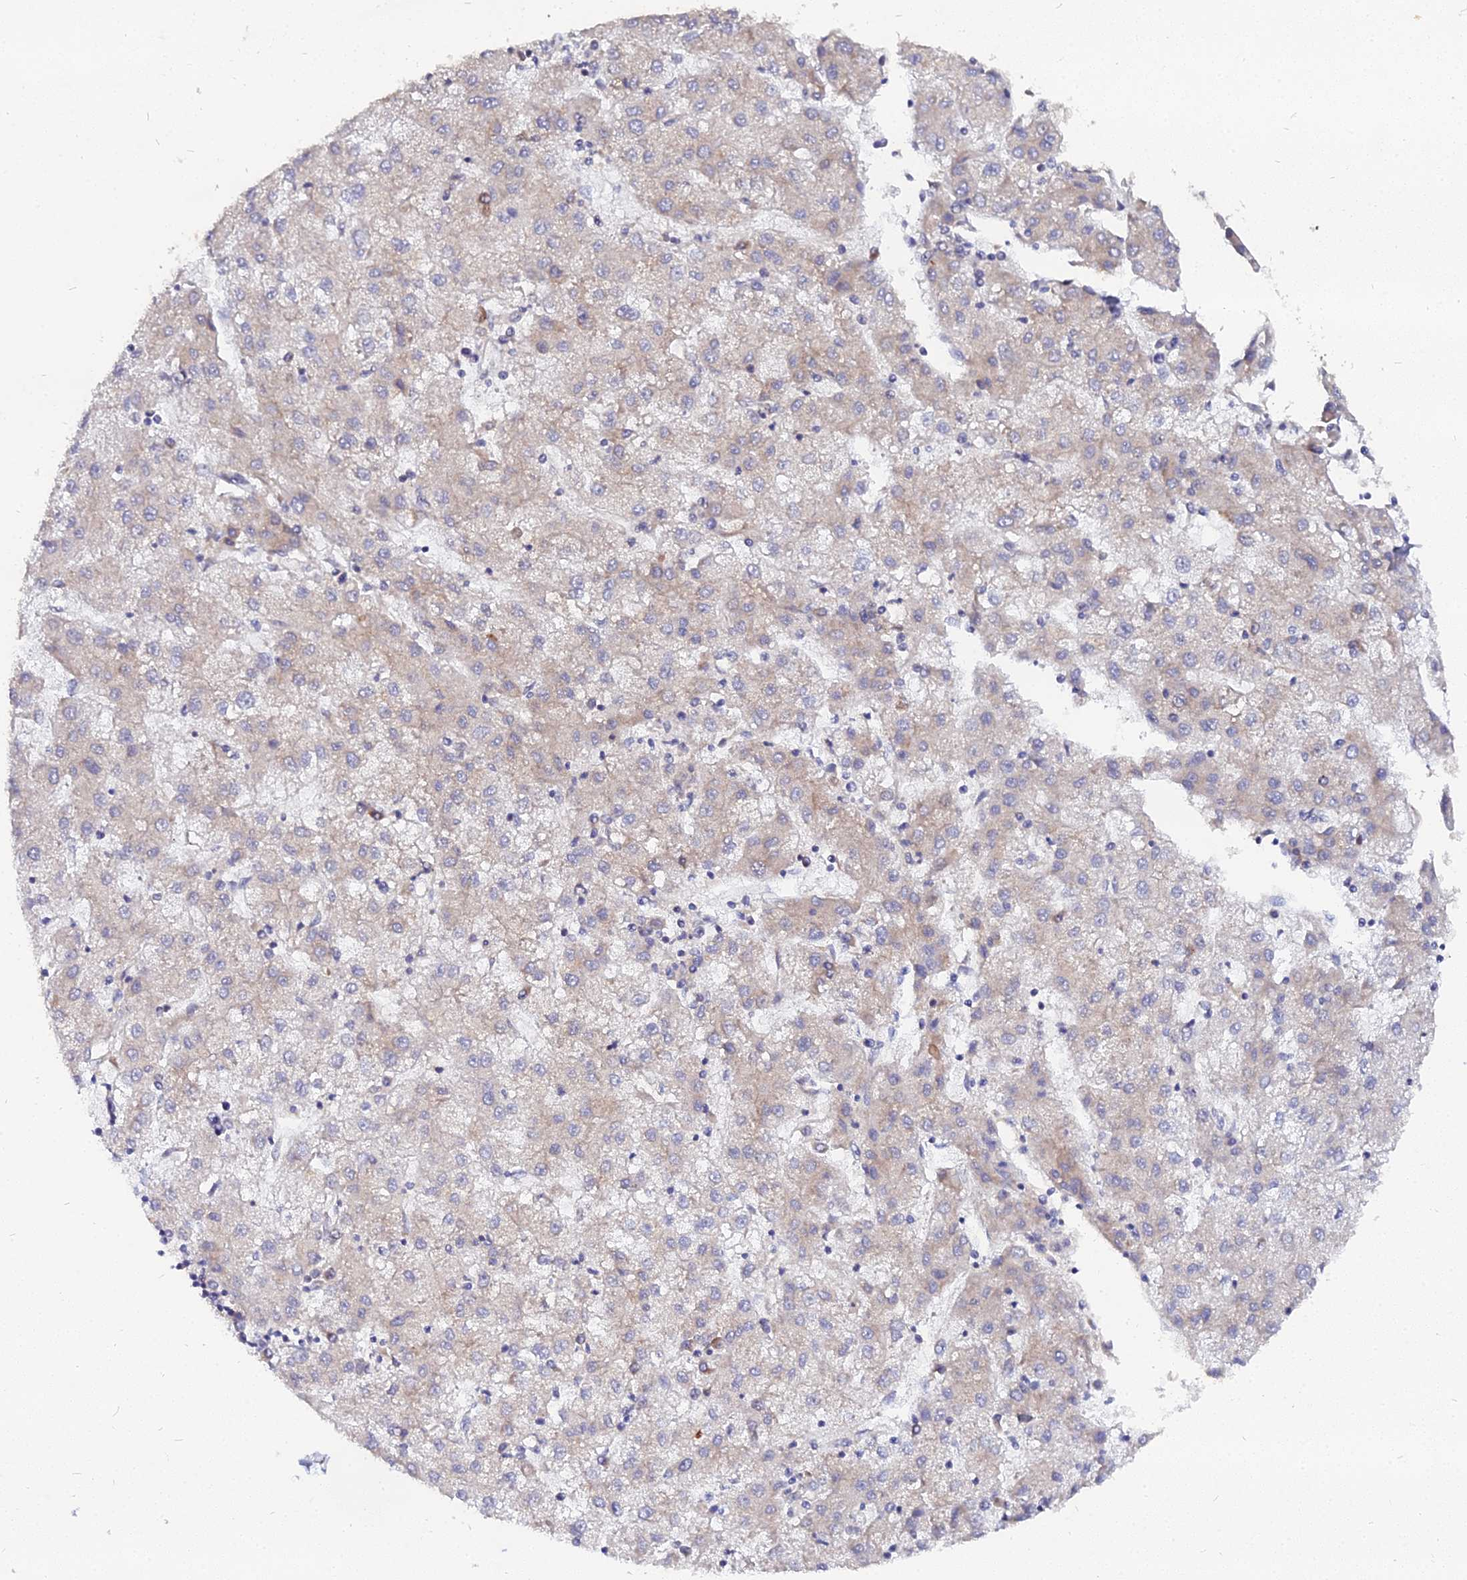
{"staining": {"intensity": "negative", "quantity": "none", "location": "none"}, "tissue": "liver cancer", "cell_type": "Tumor cells", "image_type": "cancer", "snomed": [{"axis": "morphology", "description": "Carcinoma, Hepatocellular, NOS"}, {"axis": "topography", "description": "Liver"}], "caption": "Protein analysis of liver cancer (hepatocellular carcinoma) shows no significant positivity in tumor cells. (DAB IHC visualized using brightfield microscopy, high magnification).", "gene": "RNF121", "patient": {"sex": "male", "age": 72}}